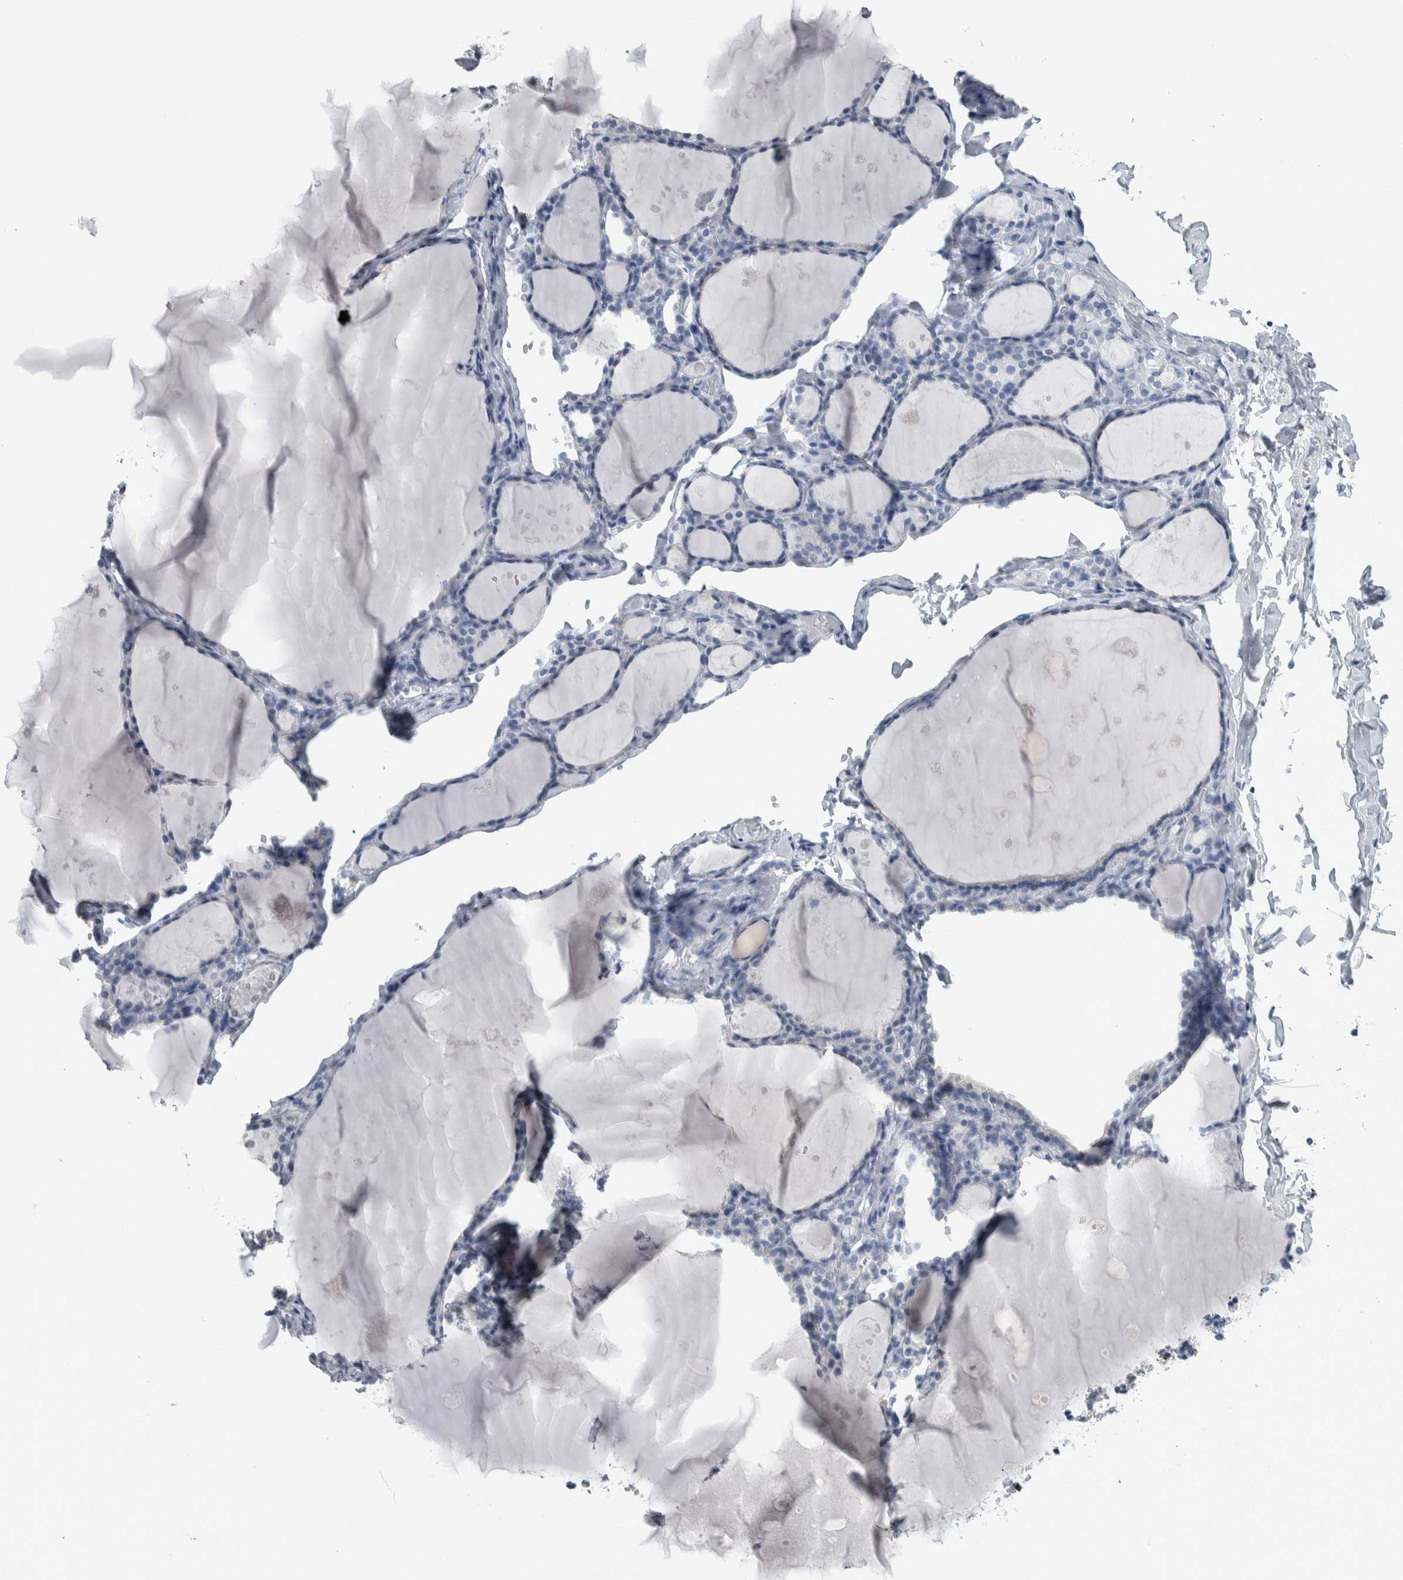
{"staining": {"intensity": "negative", "quantity": "none", "location": "none"}, "tissue": "thyroid gland", "cell_type": "Glandular cells", "image_type": "normal", "snomed": [{"axis": "morphology", "description": "Normal tissue, NOS"}, {"axis": "topography", "description": "Thyroid gland"}], "caption": "High power microscopy photomicrograph of an immunohistochemistry (IHC) micrograph of normal thyroid gland, revealing no significant expression in glandular cells.", "gene": "CDH17", "patient": {"sex": "male", "age": 56}}